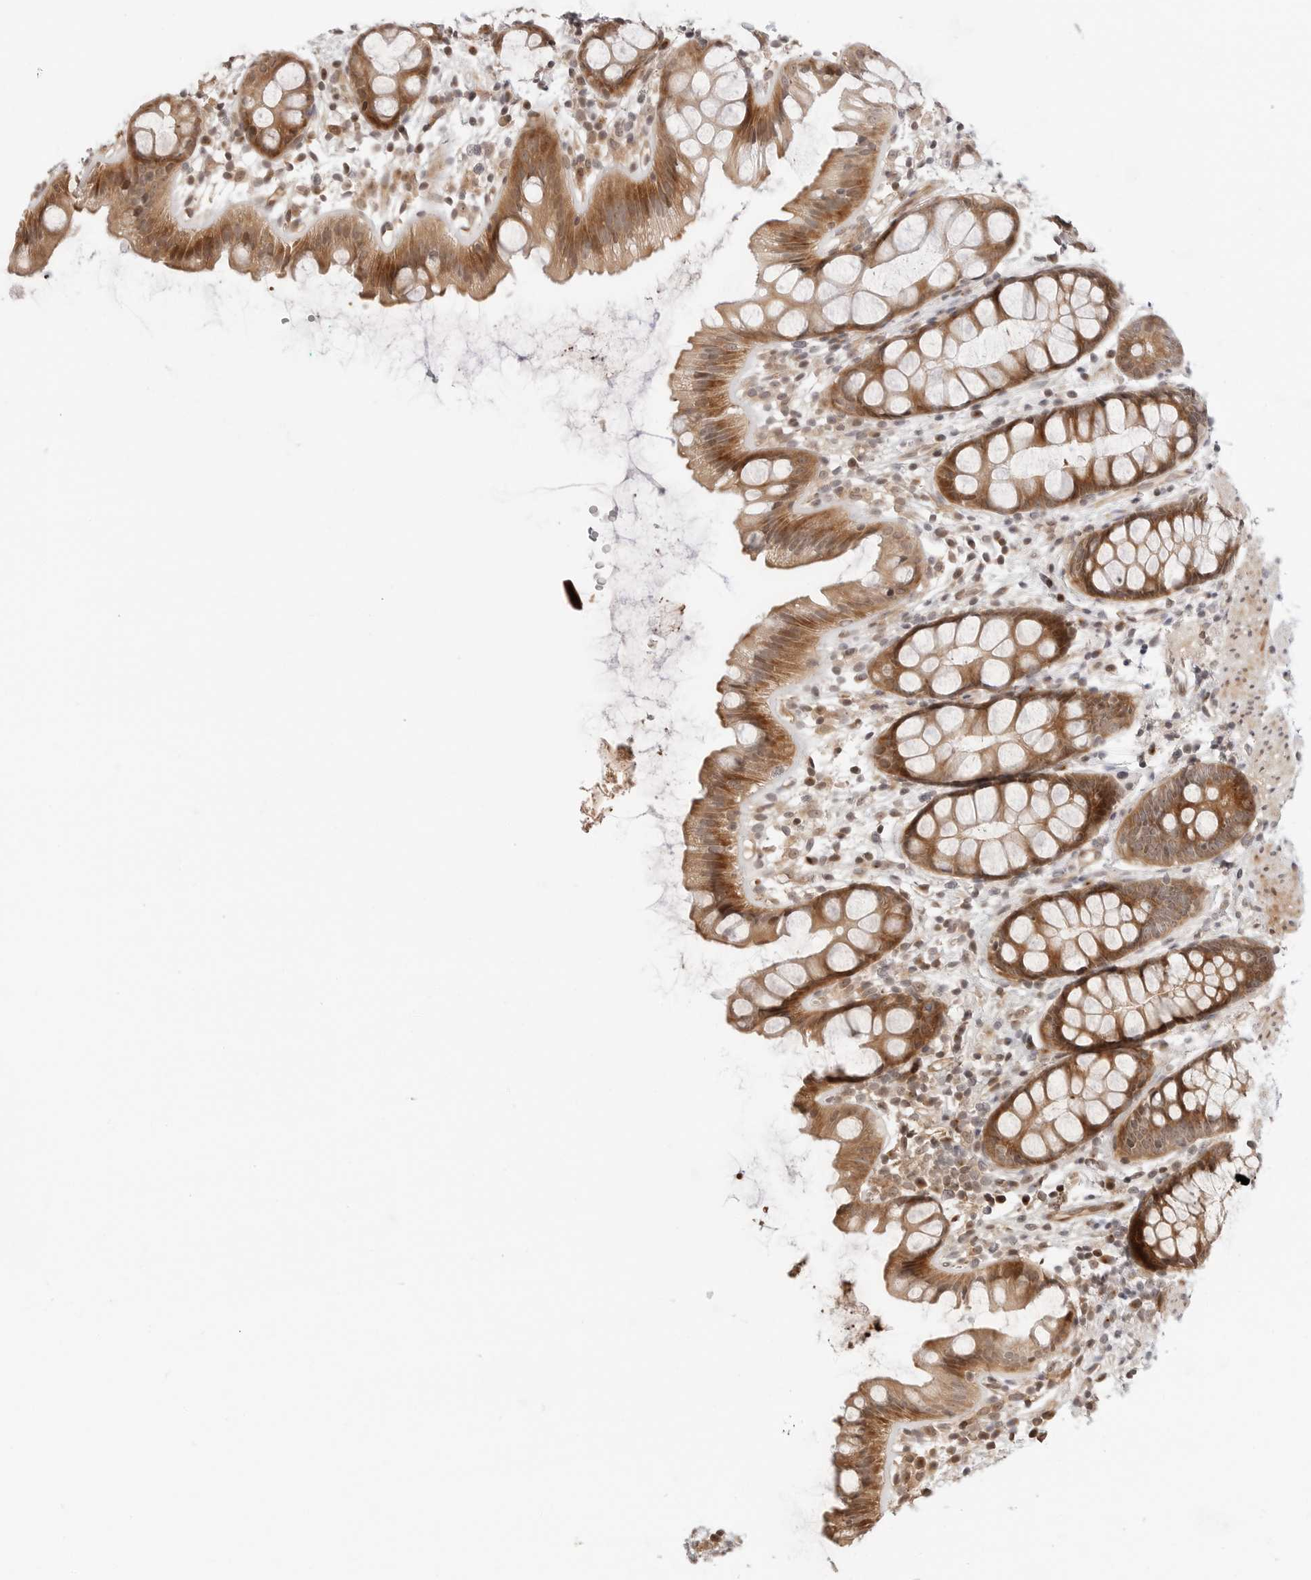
{"staining": {"intensity": "moderate", "quantity": ">75%", "location": "cytoplasmic/membranous,nuclear"}, "tissue": "rectum", "cell_type": "Glandular cells", "image_type": "normal", "snomed": [{"axis": "morphology", "description": "Normal tissue, NOS"}, {"axis": "topography", "description": "Rectum"}], "caption": "IHC photomicrograph of benign rectum stained for a protein (brown), which exhibits medium levels of moderate cytoplasmic/membranous,nuclear staining in approximately >75% of glandular cells.", "gene": "GEM", "patient": {"sex": "female", "age": 65}}